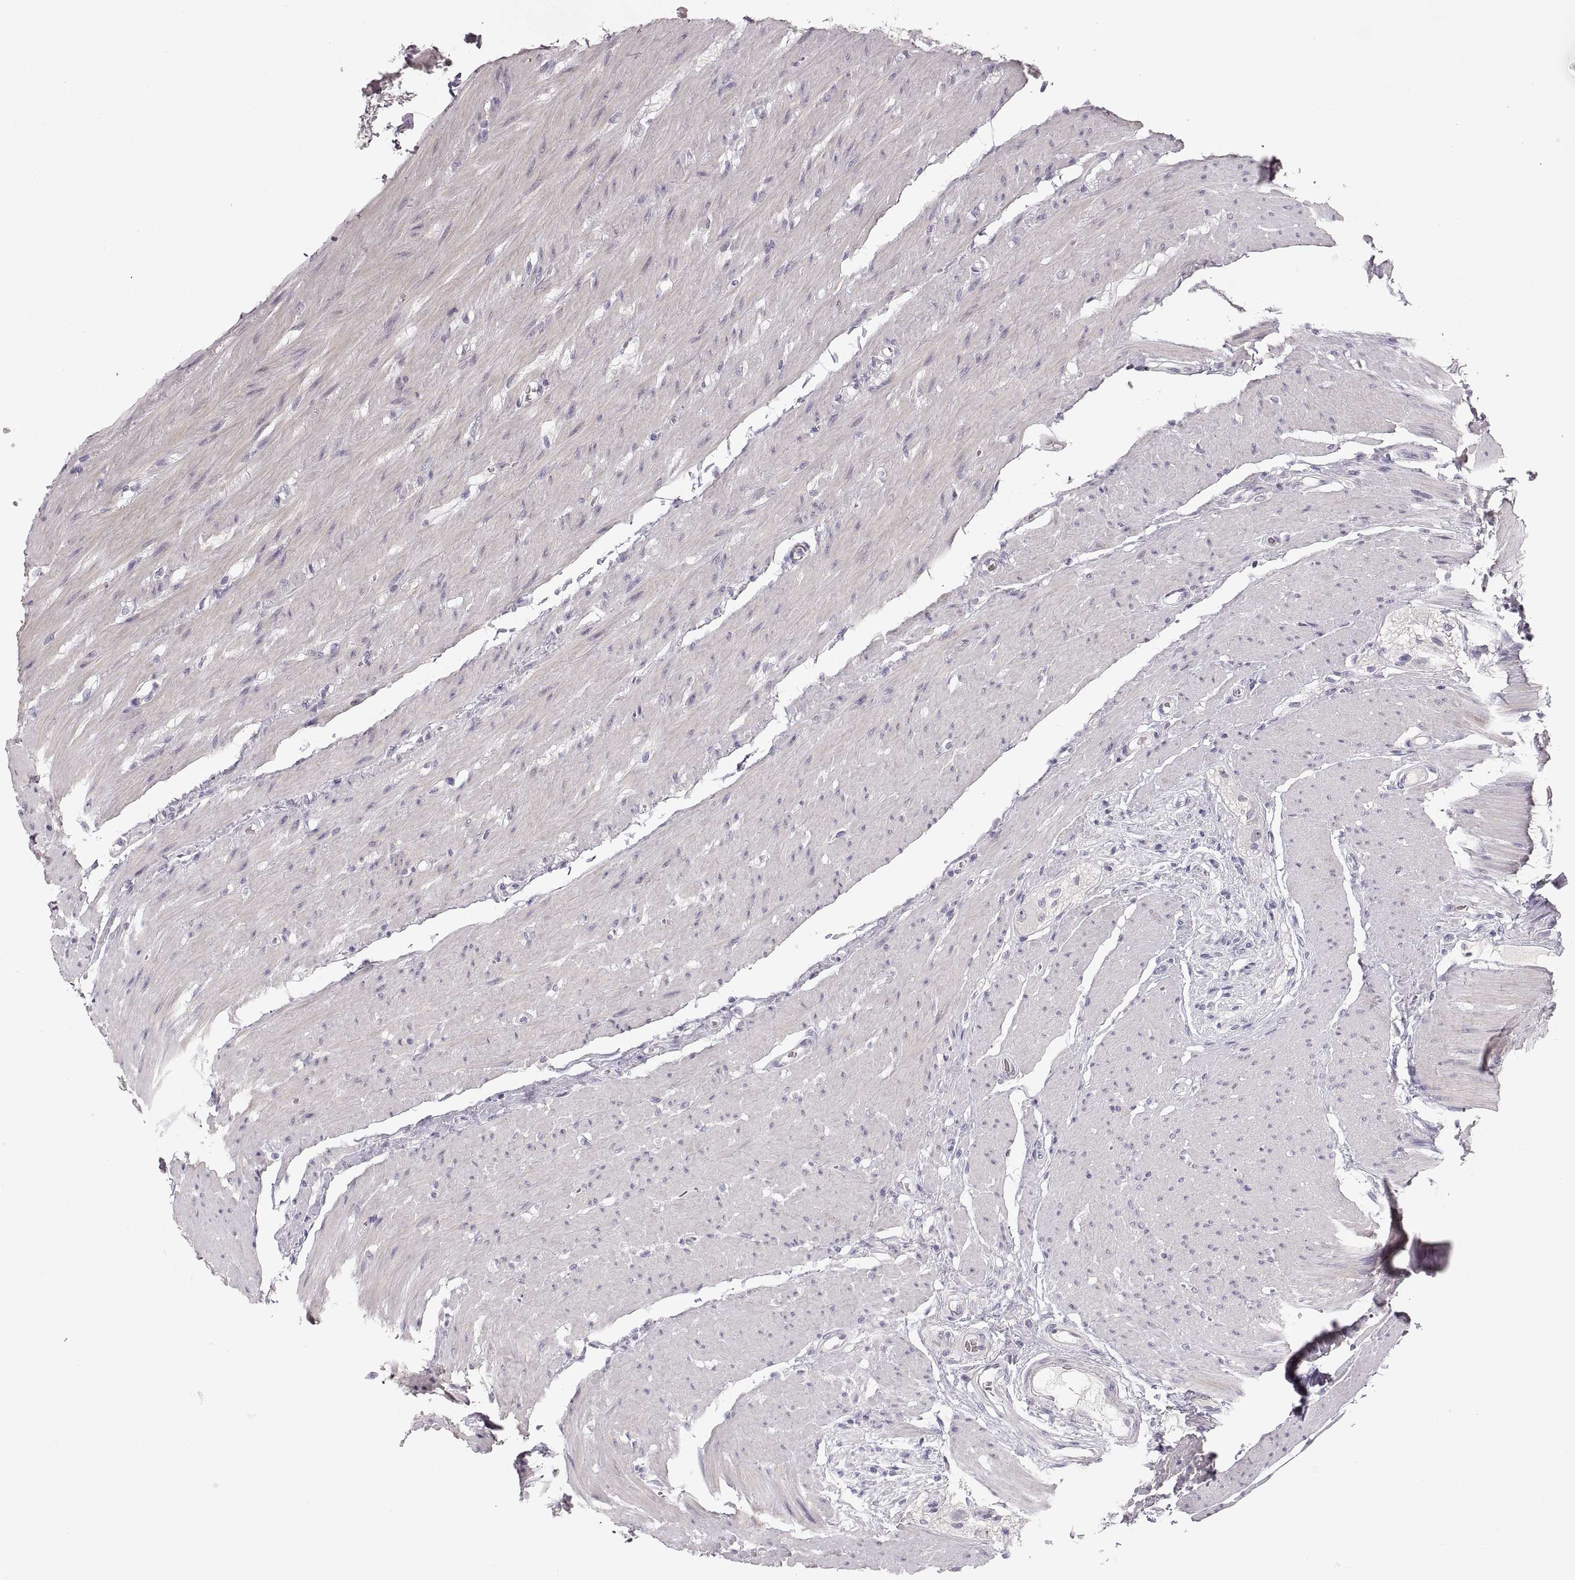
{"staining": {"intensity": "negative", "quantity": "none", "location": "none"}, "tissue": "colon", "cell_type": "Endothelial cells", "image_type": "normal", "snomed": [{"axis": "morphology", "description": "Normal tissue, NOS"}, {"axis": "topography", "description": "Colon"}], "caption": "Immunohistochemistry (IHC) of normal human colon demonstrates no positivity in endothelial cells. (Stains: DAB IHC with hematoxylin counter stain, Microscopy: brightfield microscopy at high magnification).", "gene": "PCSK2", "patient": {"sex": "female", "age": 65}}